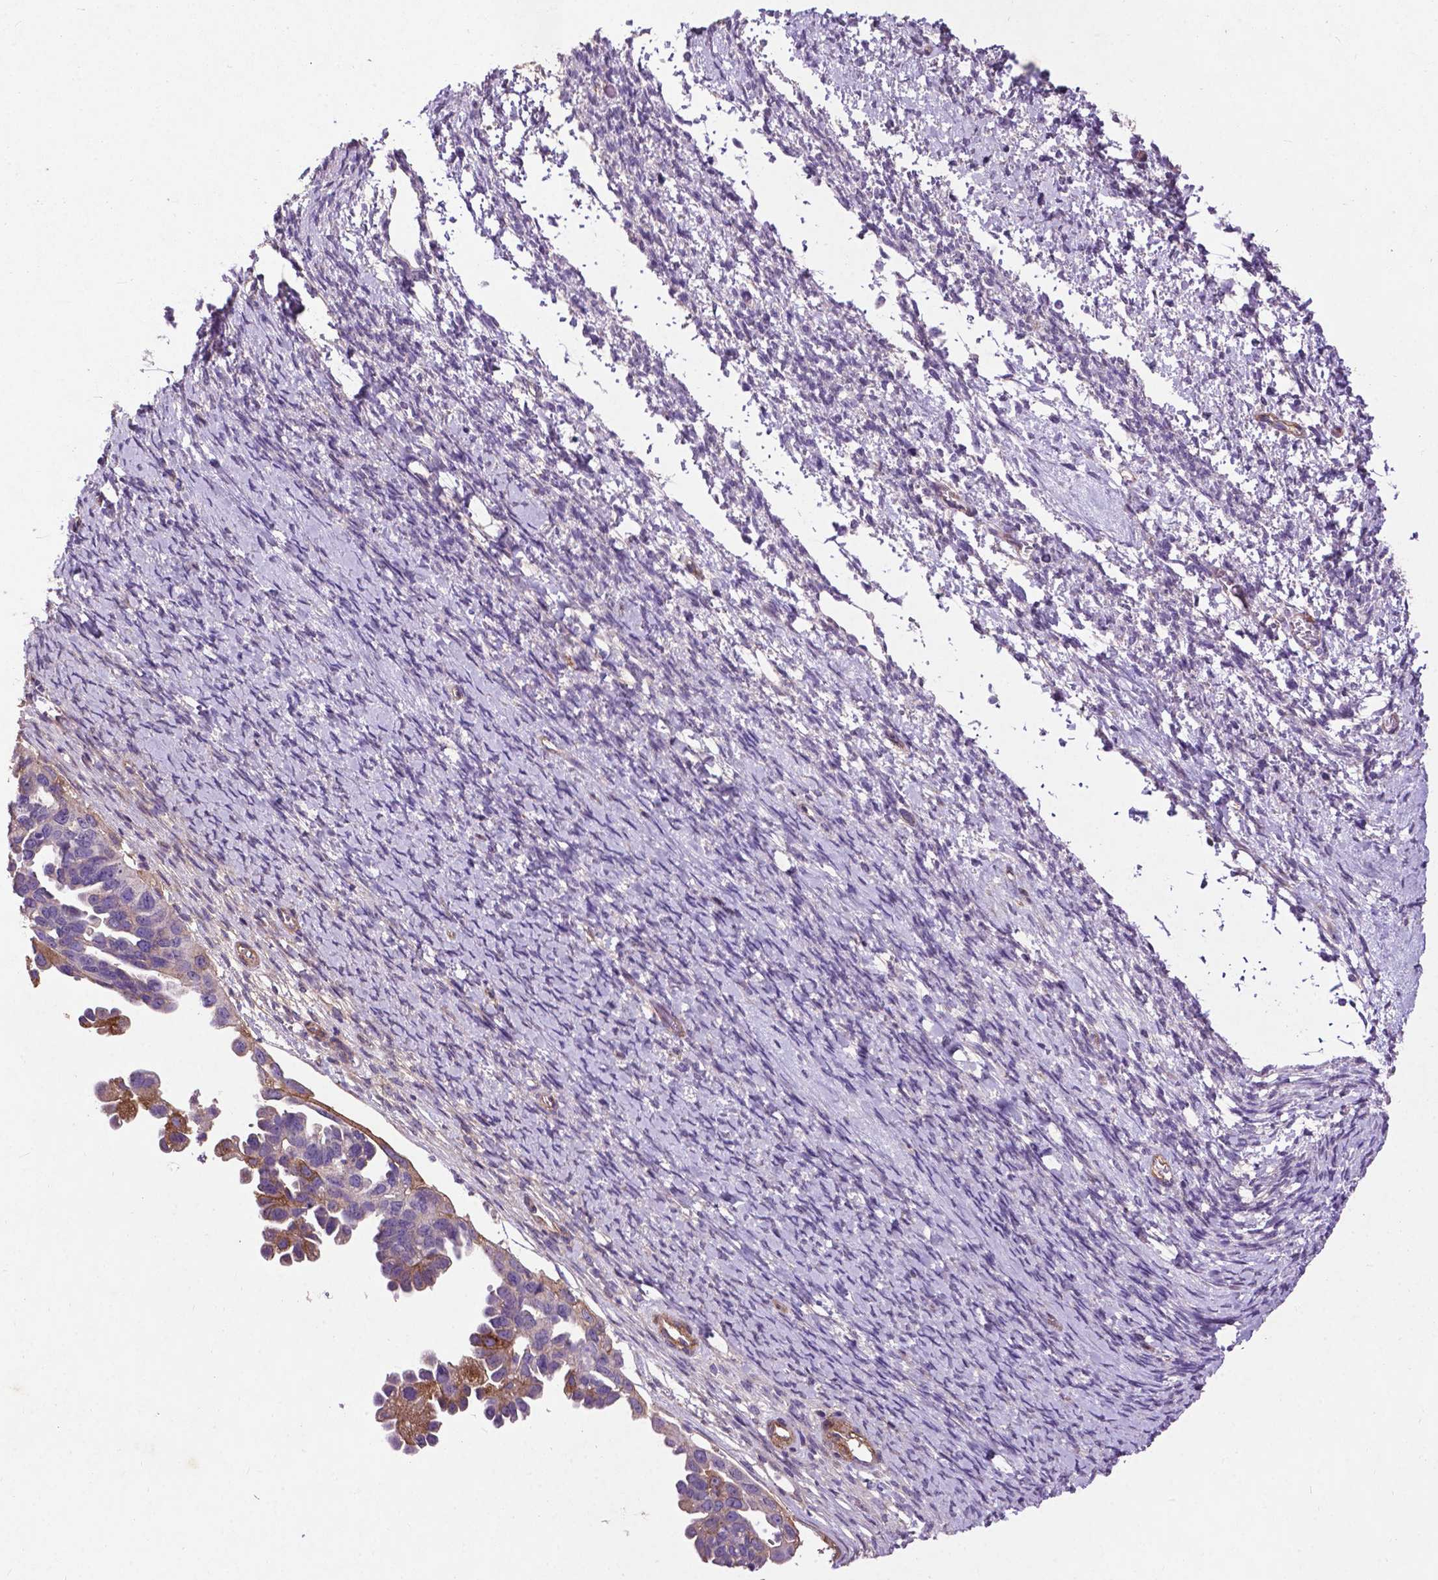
{"staining": {"intensity": "moderate", "quantity": ">75%", "location": "cytoplasmic/membranous"}, "tissue": "ovarian cancer", "cell_type": "Tumor cells", "image_type": "cancer", "snomed": [{"axis": "morphology", "description": "Cystadenocarcinoma, serous, NOS"}, {"axis": "topography", "description": "Ovary"}], "caption": "A high-resolution image shows immunohistochemistry (IHC) staining of ovarian cancer (serous cystadenocarcinoma), which demonstrates moderate cytoplasmic/membranous expression in approximately >75% of tumor cells.", "gene": "RRAS", "patient": {"sex": "female", "age": 53}}